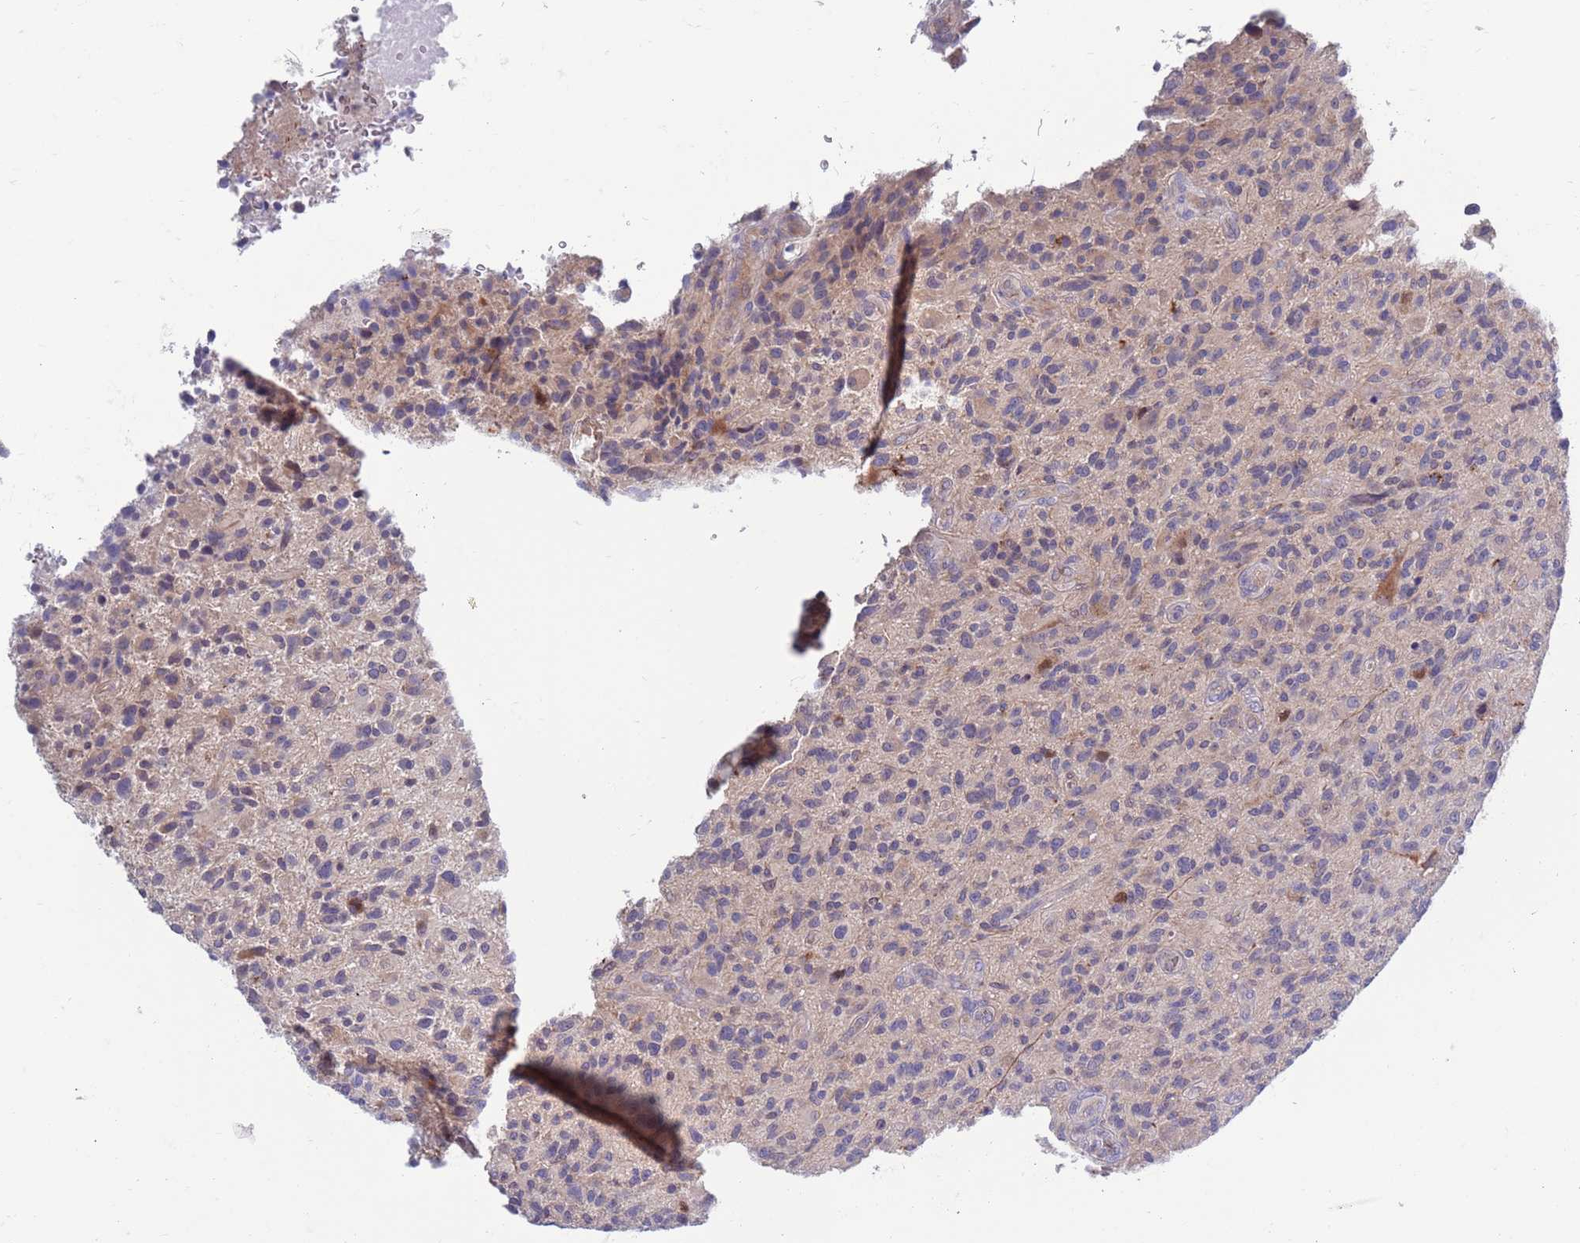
{"staining": {"intensity": "negative", "quantity": "none", "location": "none"}, "tissue": "glioma", "cell_type": "Tumor cells", "image_type": "cancer", "snomed": [{"axis": "morphology", "description": "Glioma, malignant, High grade"}, {"axis": "topography", "description": "Brain"}], "caption": "A photomicrograph of high-grade glioma (malignant) stained for a protein exhibits no brown staining in tumor cells.", "gene": "KLHL29", "patient": {"sex": "male", "age": 47}}